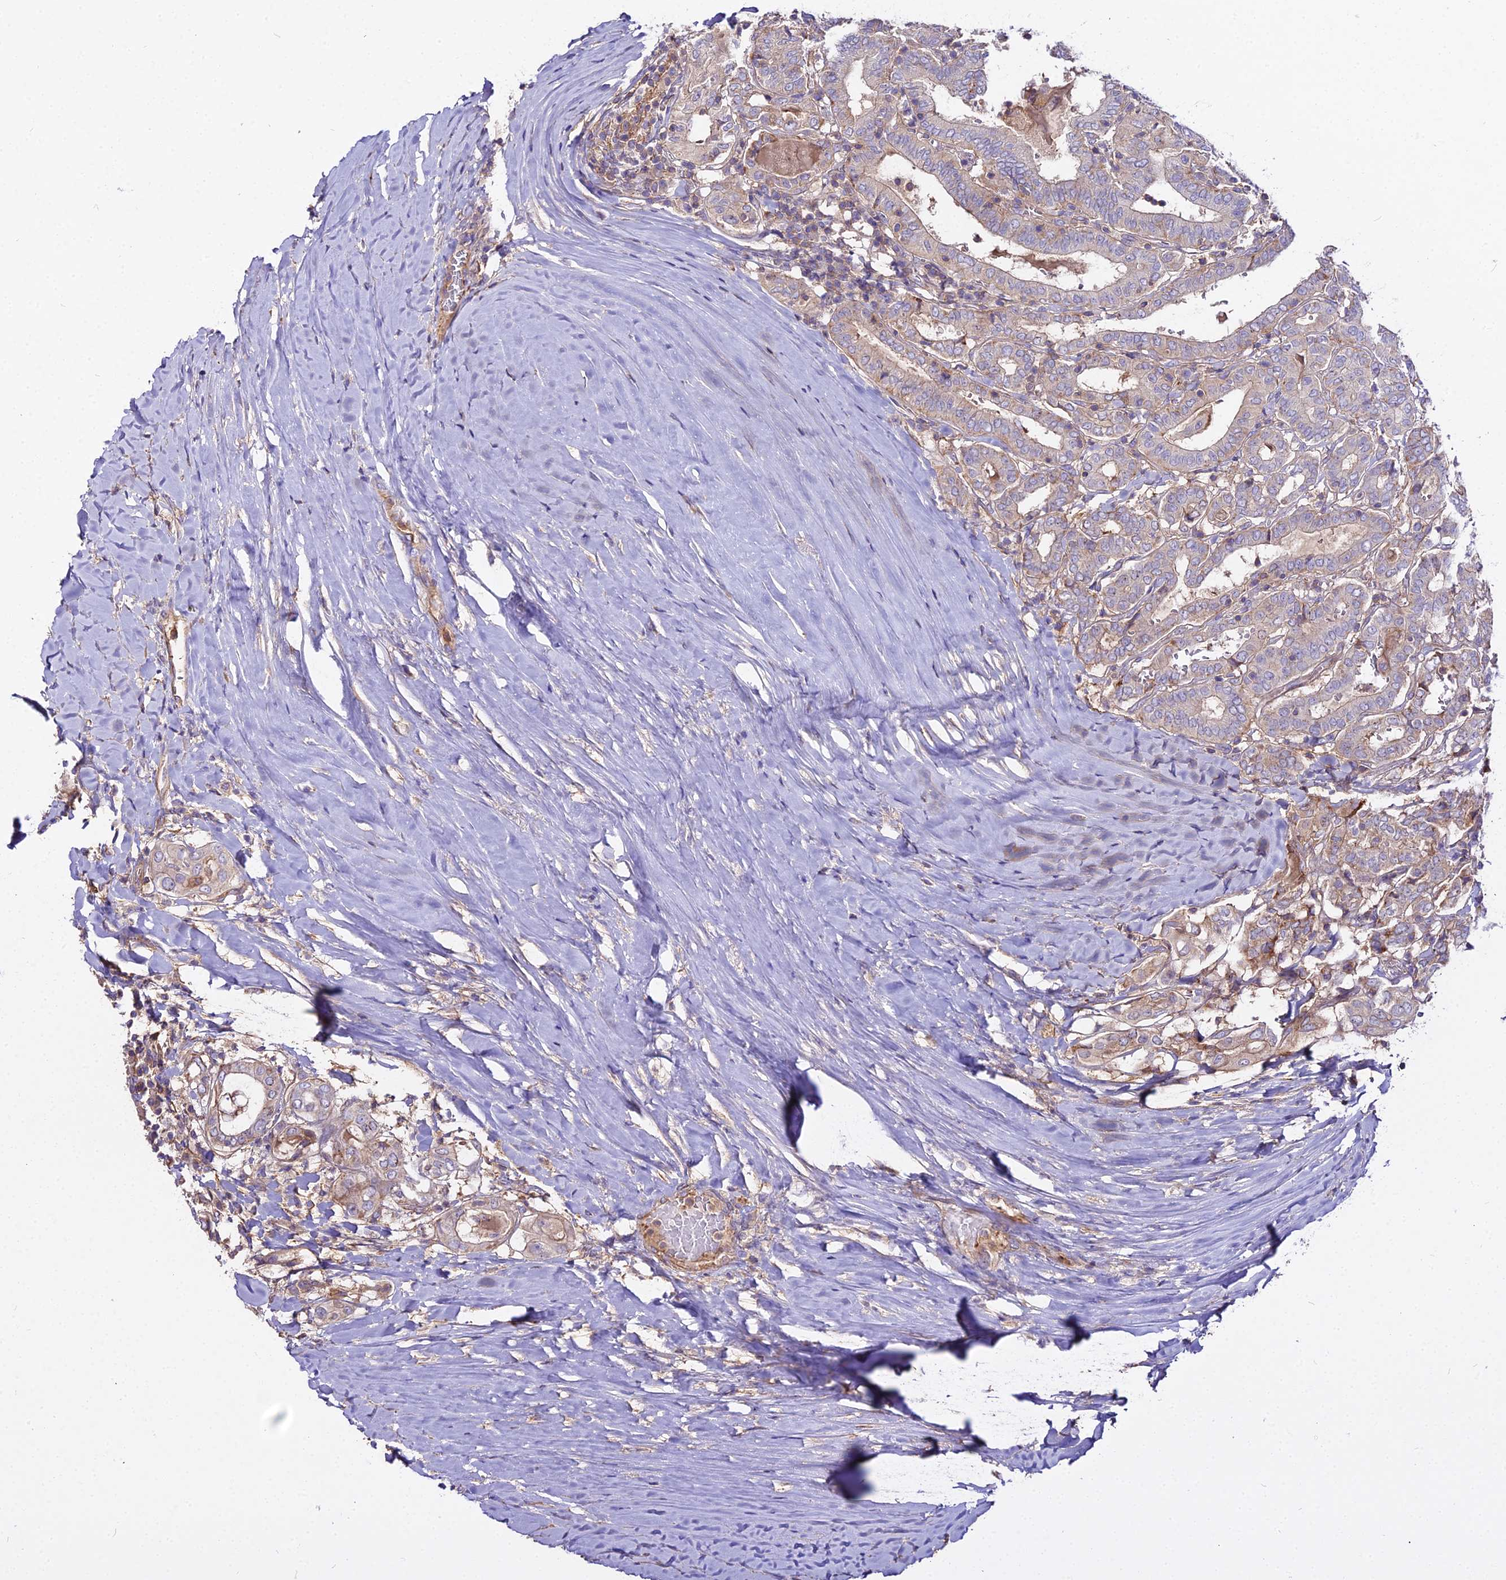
{"staining": {"intensity": "weak", "quantity": "<25%", "location": "cytoplasmic/membranous"}, "tissue": "thyroid cancer", "cell_type": "Tumor cells", "image_type": "cancer", "snomed": [{"axis": "morphology", "description": "Papillary adenocarcinoma, NOS"}, {"axis": "topography", "description": "Thyroid gland"}], "caption": "Immunohistochemistry (IHC) of thyroid cancer (papillary adenocarcinoma) displays no positivity in tumor cells.", "gene": "GLYAT", "patient": {"sex": "female", "age": 72}}